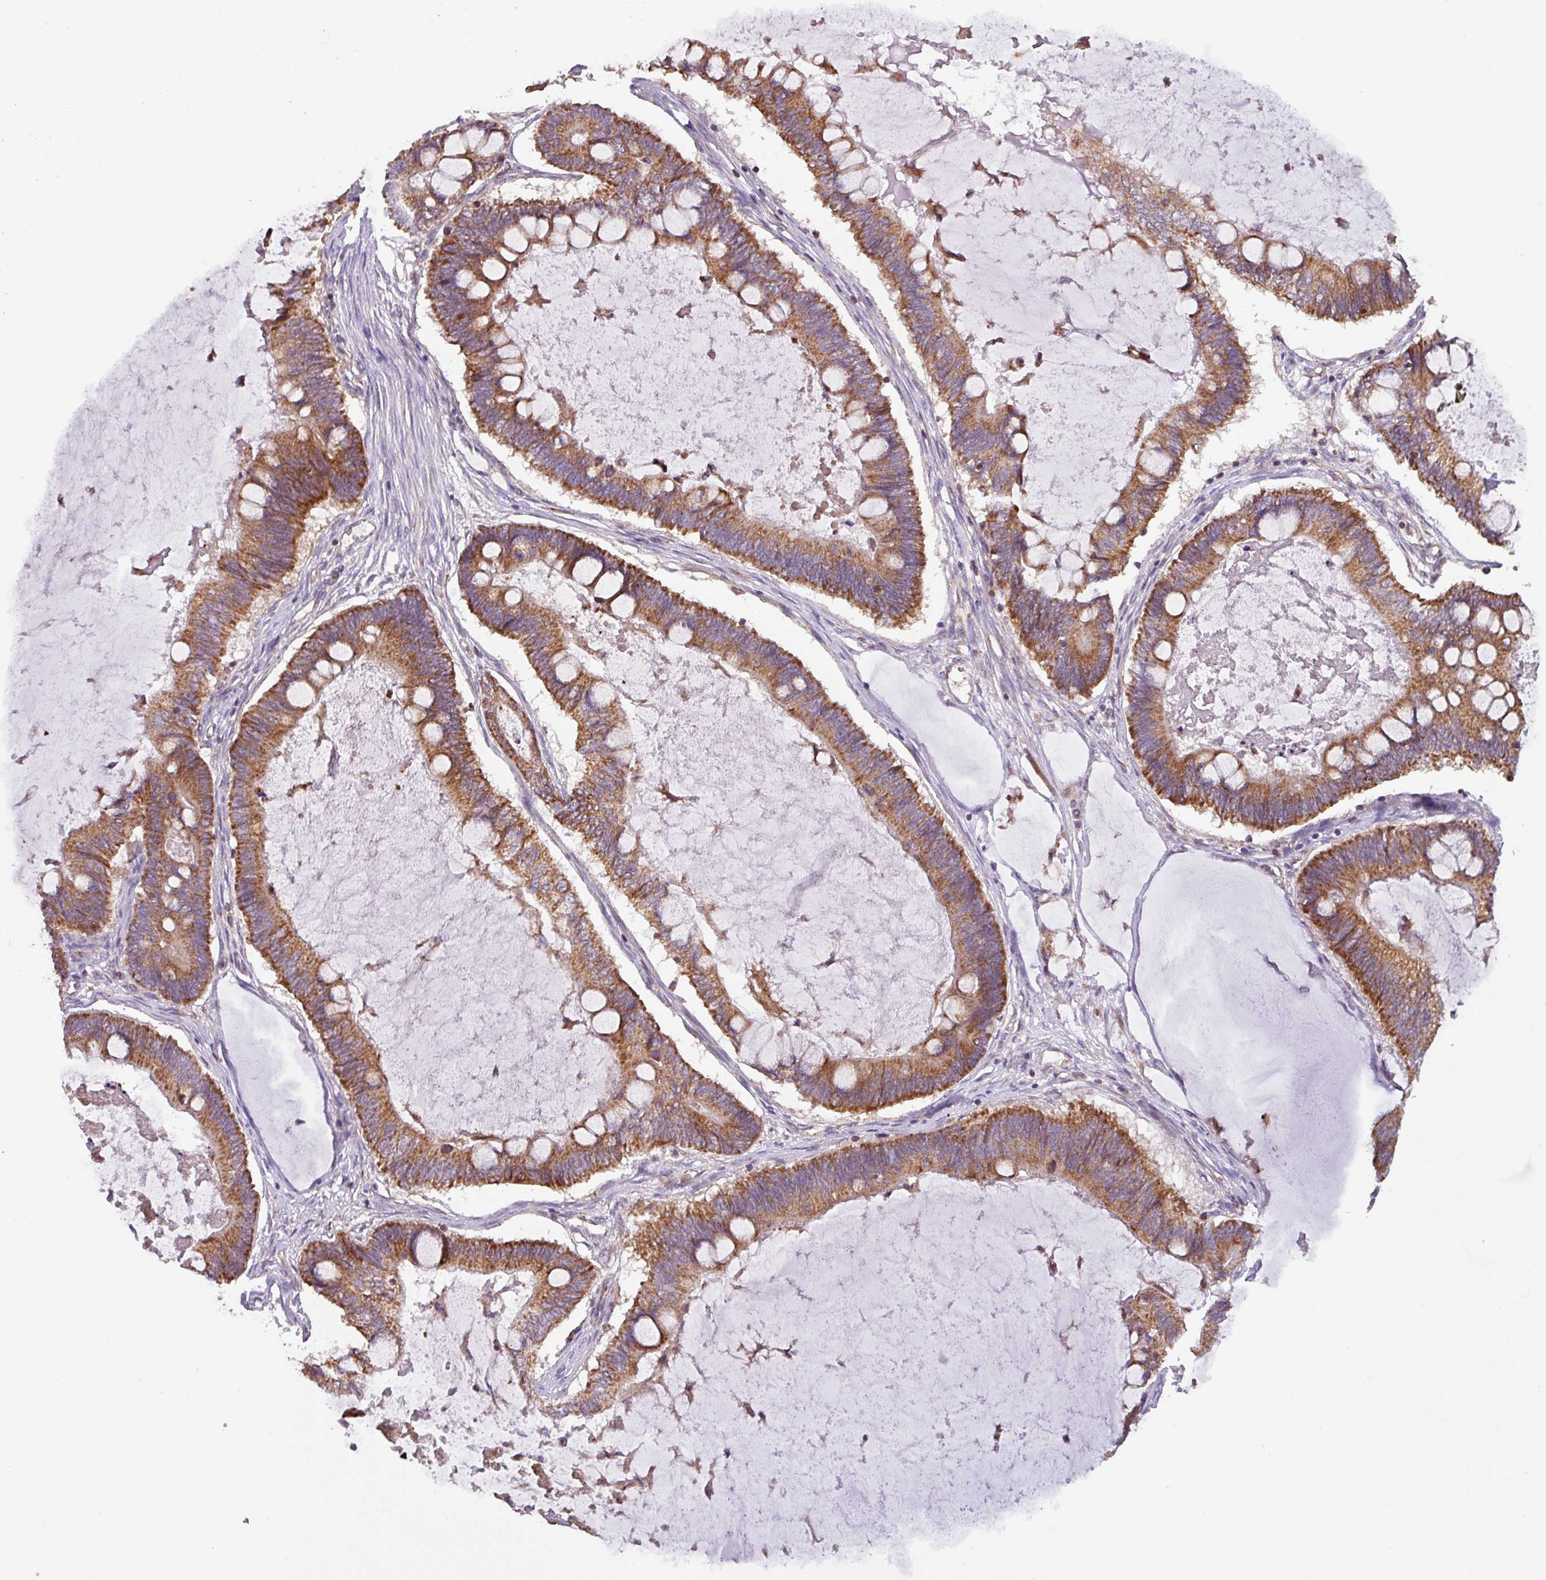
{"staining": {"intensity": "strong", "quantity": ">75%", "location": "cytoplasmic/membranous"}, "tissue": "ovarian cancer", "cell_type": "Tumor cells", "image_type": "cancer", "snomed": [{"axis": "morphology", "description": "Cystadenocarcinoma, mucinous, NOS"}, {"axis": "topography", "description": "Ovary"}], "caption": "Ovarian cancer (mucinous cystadenocarcinoma) stained with a protein marker exhibits strong staining in tumor cells.", "gene": "PLEKHD1", "patient": {"sex": "female", "age": 61}}